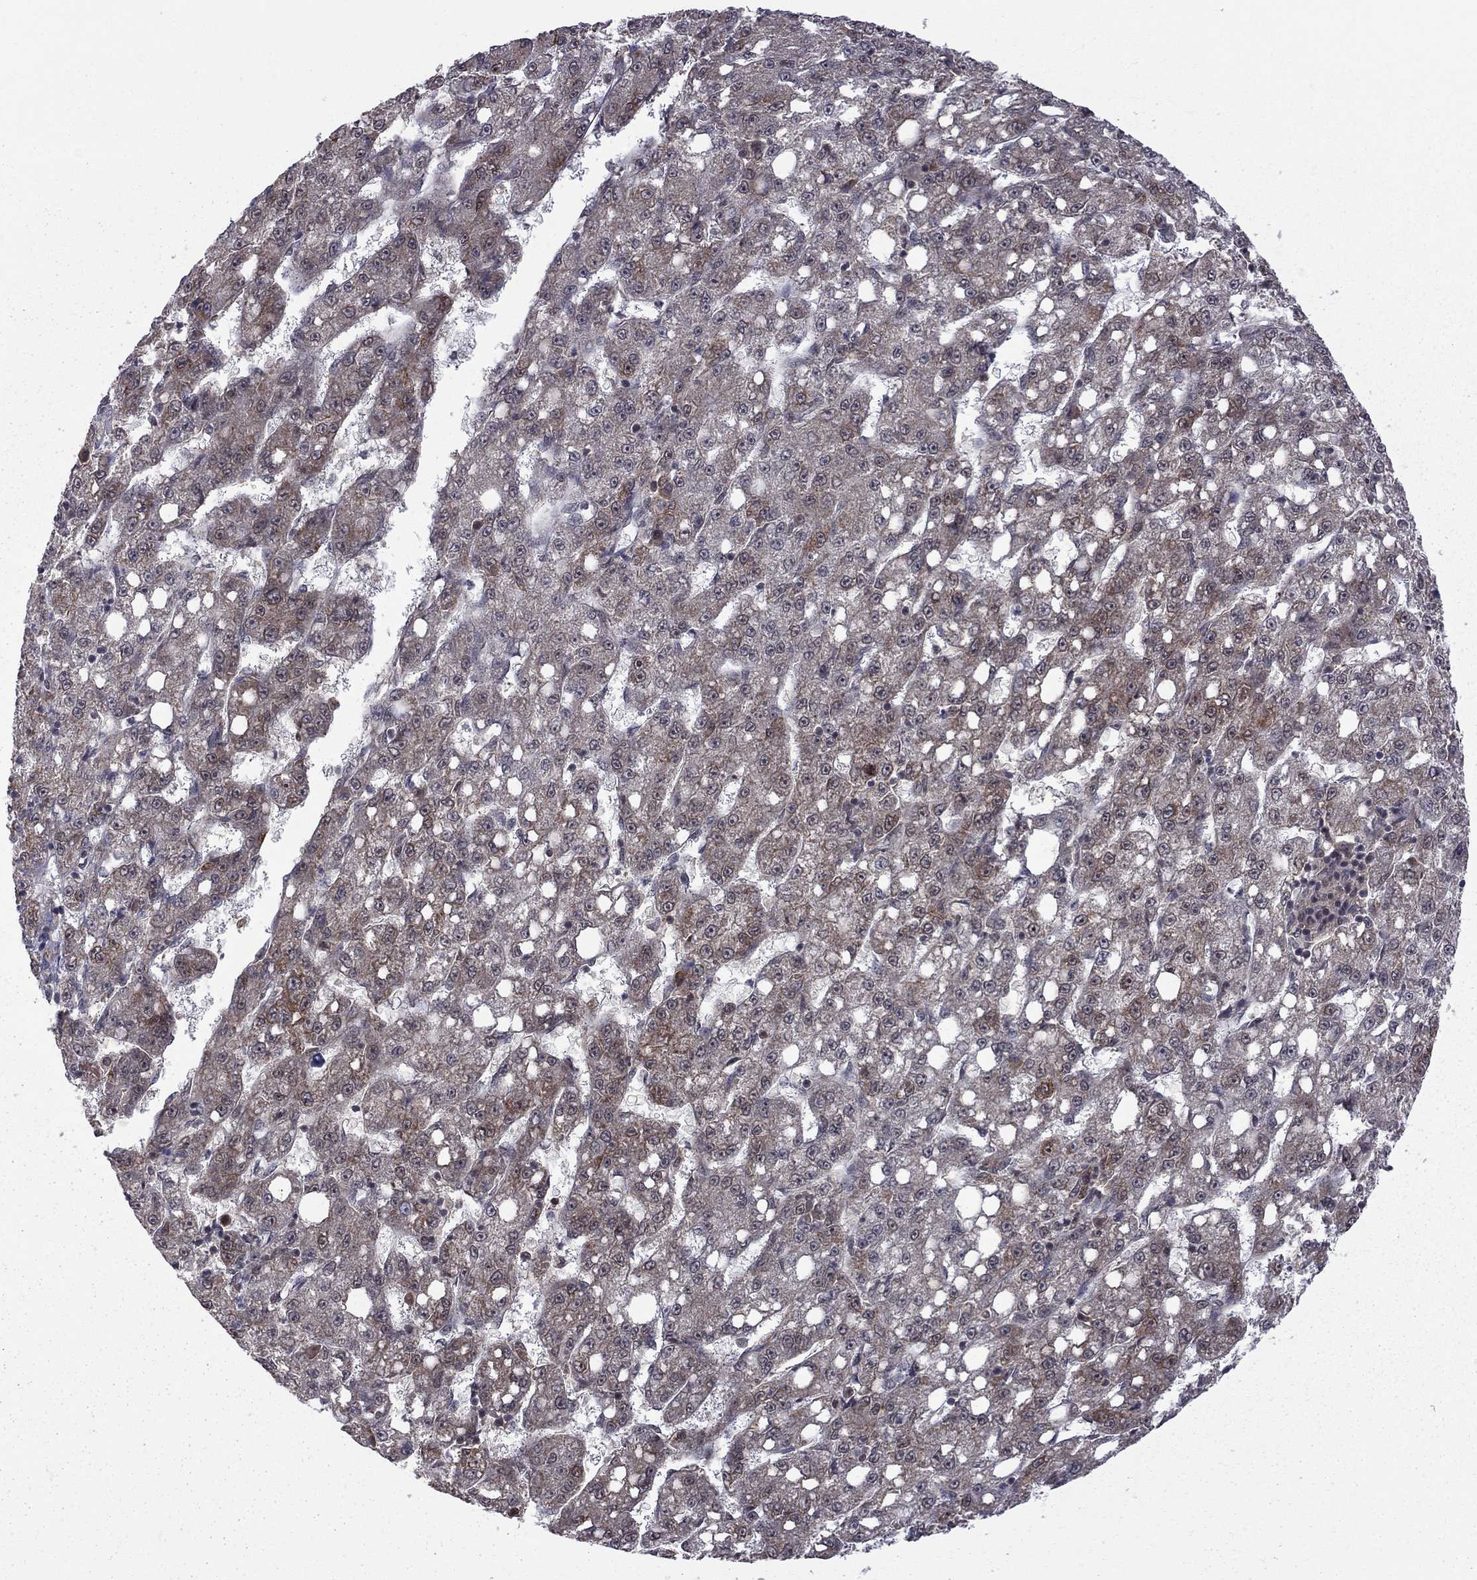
{"staining": {"intensity": "moderate", "quantity": "25%-75%", "location": "cytoplasmic/membranous"}, "tissue": "liver cancer", "cell_type": "Tumor cells", "image_type": "cancer", "snomed": [{"axis": "morphology", "description": "Carcinoma, Hepatocellular, NOS"}, {"axis": "topography", "description": "Liver"}], "caption": "An immunohistochemistry (IHC) photomicrograph of tumor tissue is shown. Protein staining in brown highlights moderate cytoplasmic/membranous positivity in liver hepatocellular carcinoma within tumor cells.", "gene": "NAA50", "patient": {"sex": "female", "age": 65}}